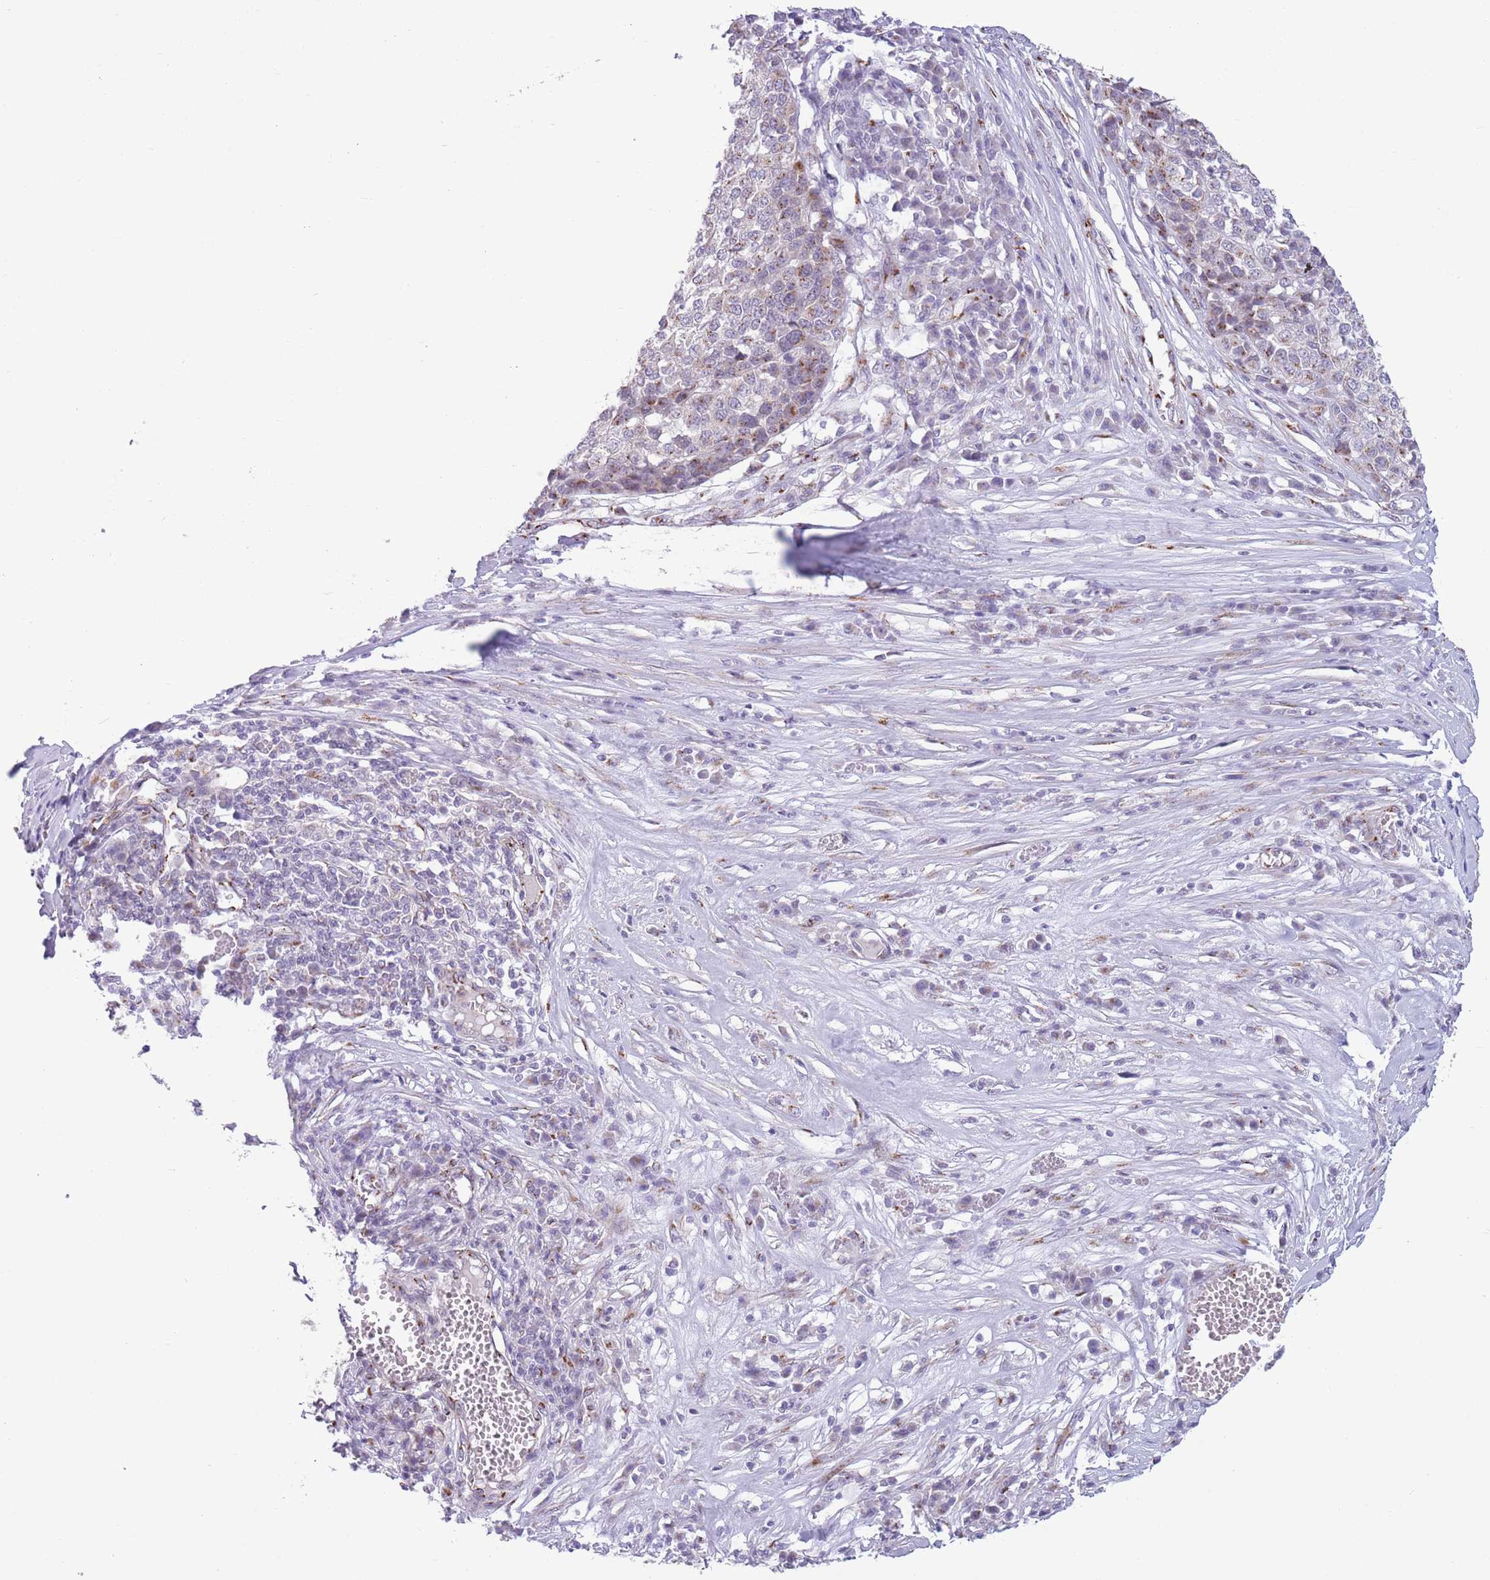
{"staining": {"intensity": "moderate", "quantity": "<25%", "location": "cytoplasmic/membranous"}, "tissue": "melanoma", "cell_type": "Tumor cells", "image_type": "cancer", "snomed": [{"axis": "morphology", "description": "Malignant melanoma, Metastatic site"}, {"axis": "topography", "description": "Lymph node"}], "caption": "DAB immunohistochemical staining of human melanoma exhibits moderate cytoplasmic/membranous protein expression in approximately <25% of tumor cells.", "gene": "C20orf96", "patient": {"sex": "male", "age": 44}}